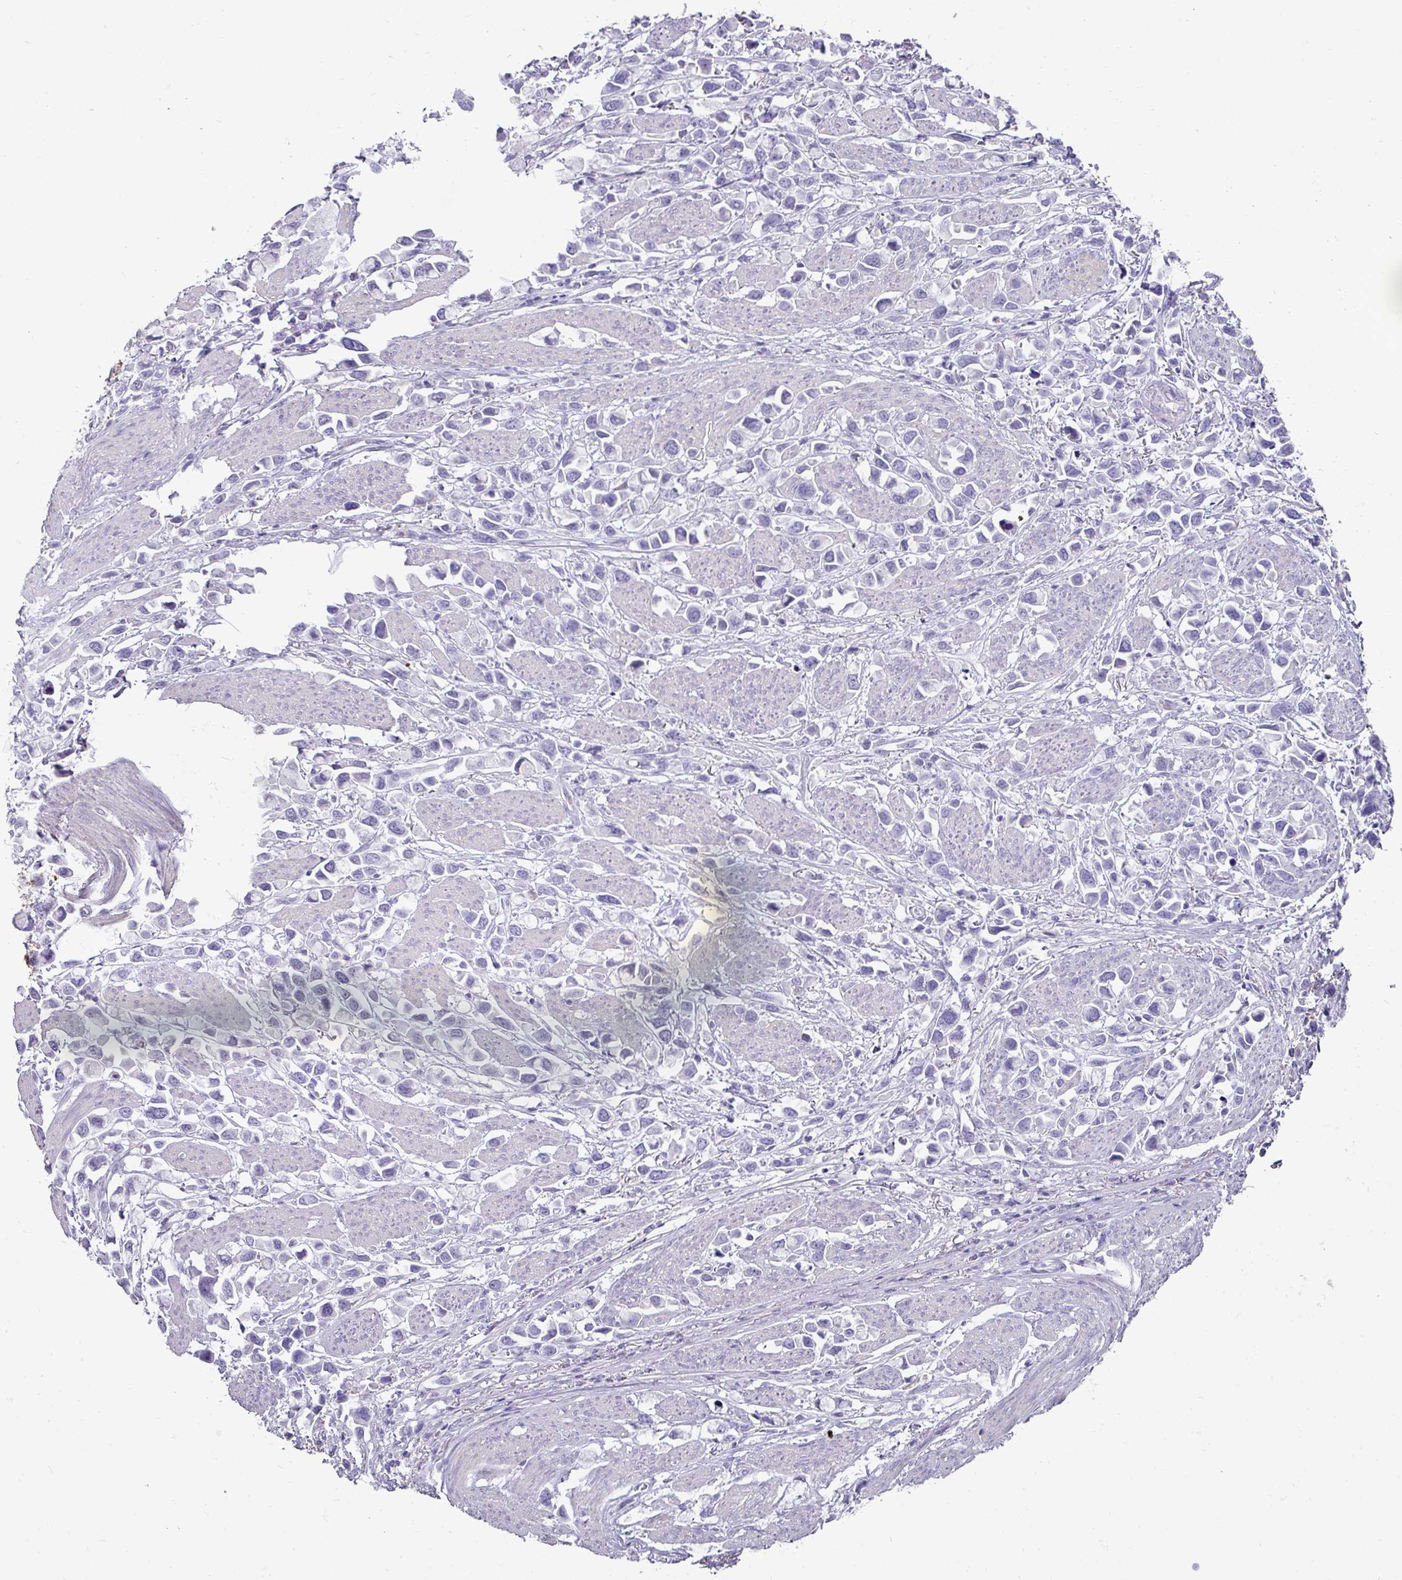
{"staining": {"intensity": "negative", "quantity": "none", "location": "none"}, "tissue": "stomach cancer", "cell_type": "Tumor cells", "image_type": "cancer", "snomed": [{"axis": "morphology", "description": "Adenocarcinoma, NOS"}, {"axis": "topography", "description": "Stomach"}], "caption": "Stomach adenocarcinoma was stained to show a protein in brown. There is no significant expression in tumor cells.", "gene": "GSTA3", "patient": {"sex": "female", "age": 81}}